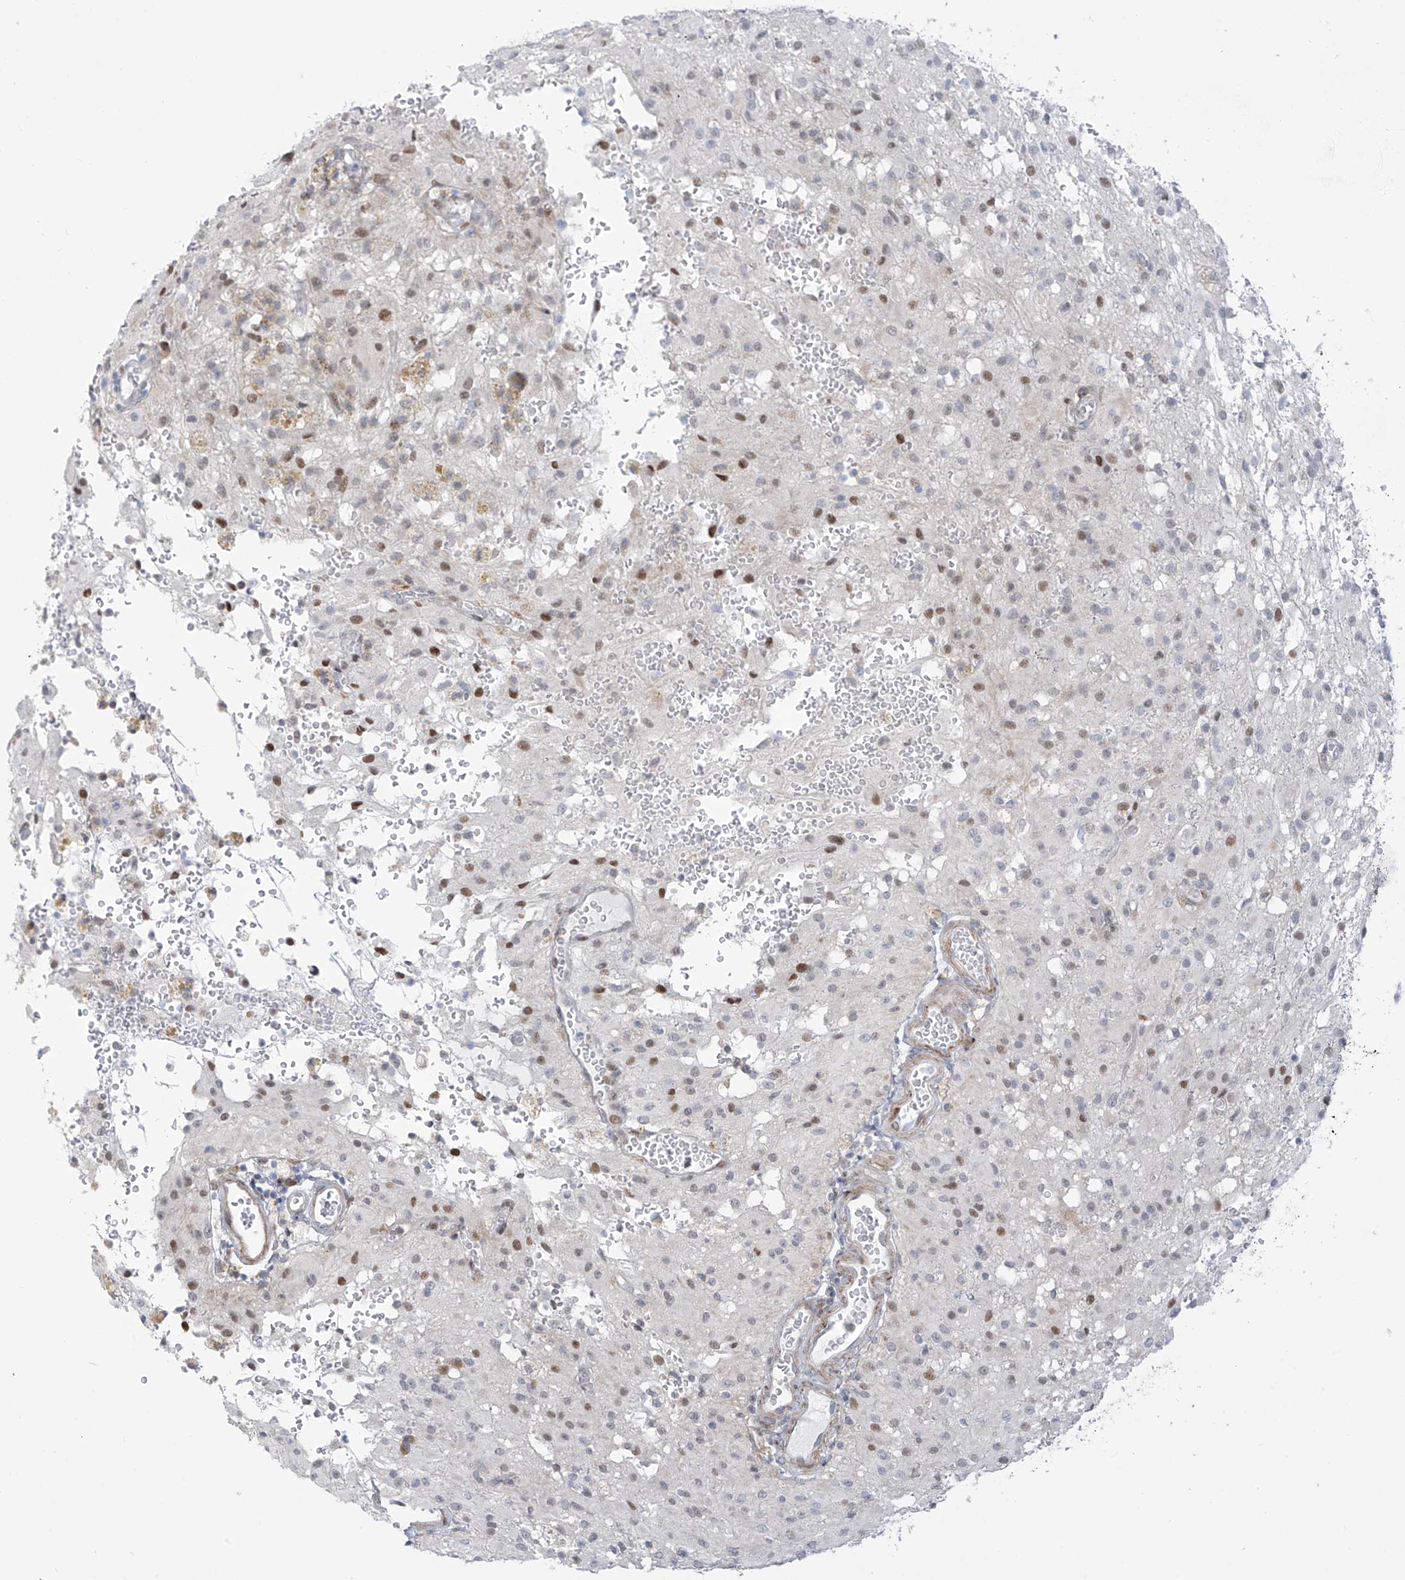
{"staining": {"intensity": "weak", "quantity": "25%-75%", "location": "nuclear"}, "tissue": "glioma", "cell_type": "Tumor cells", "image_type": "cancer", "snomed": [{"axis": "morphology", "description": "Glioma, malignant, High grade"}, {"axis": "topography", "description": "Brain"}], "caption": "A low amount of weak nuclear staining is identified in about 25%-75% of tumor cells in glioma tissue.", "gene": "LIN9", "patient": {"sex": "female", "age": 59}}